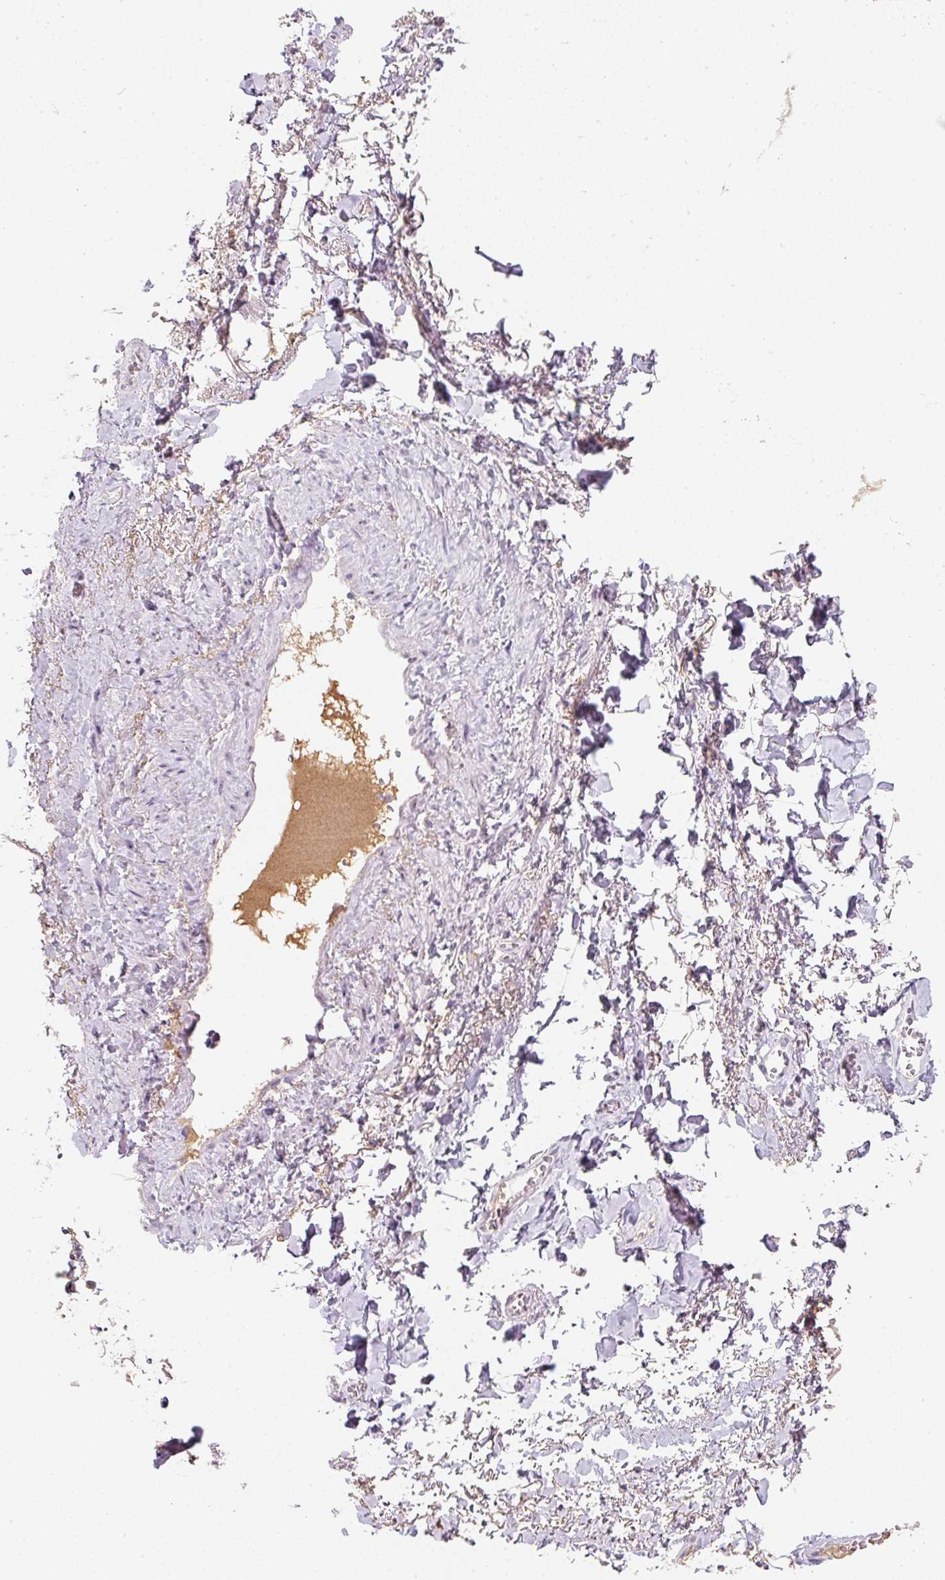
{"staining": {"intensity": "negative", "quantity": "none", "location": "none"}, "tissue": "adipose tissue", "cell_type": "Adipocytes", "image_type": "normal", "snomed": [{"axis": "morphology", "description": "Normal tissue, NOS"}, {"axis": "topography", "description": "Vulva"}, {"axis": "topography", "description": "Vagina"}, {"axis": "topography", "description": "Peripheral nerve tissue"}], "caption": "Immunohistochemistry (IHC) of unremarkable human adipose tissue shows no positivity in adipocytes.", "gene": "TMEM37", "patient": {"sex": "female", "age": 66}}